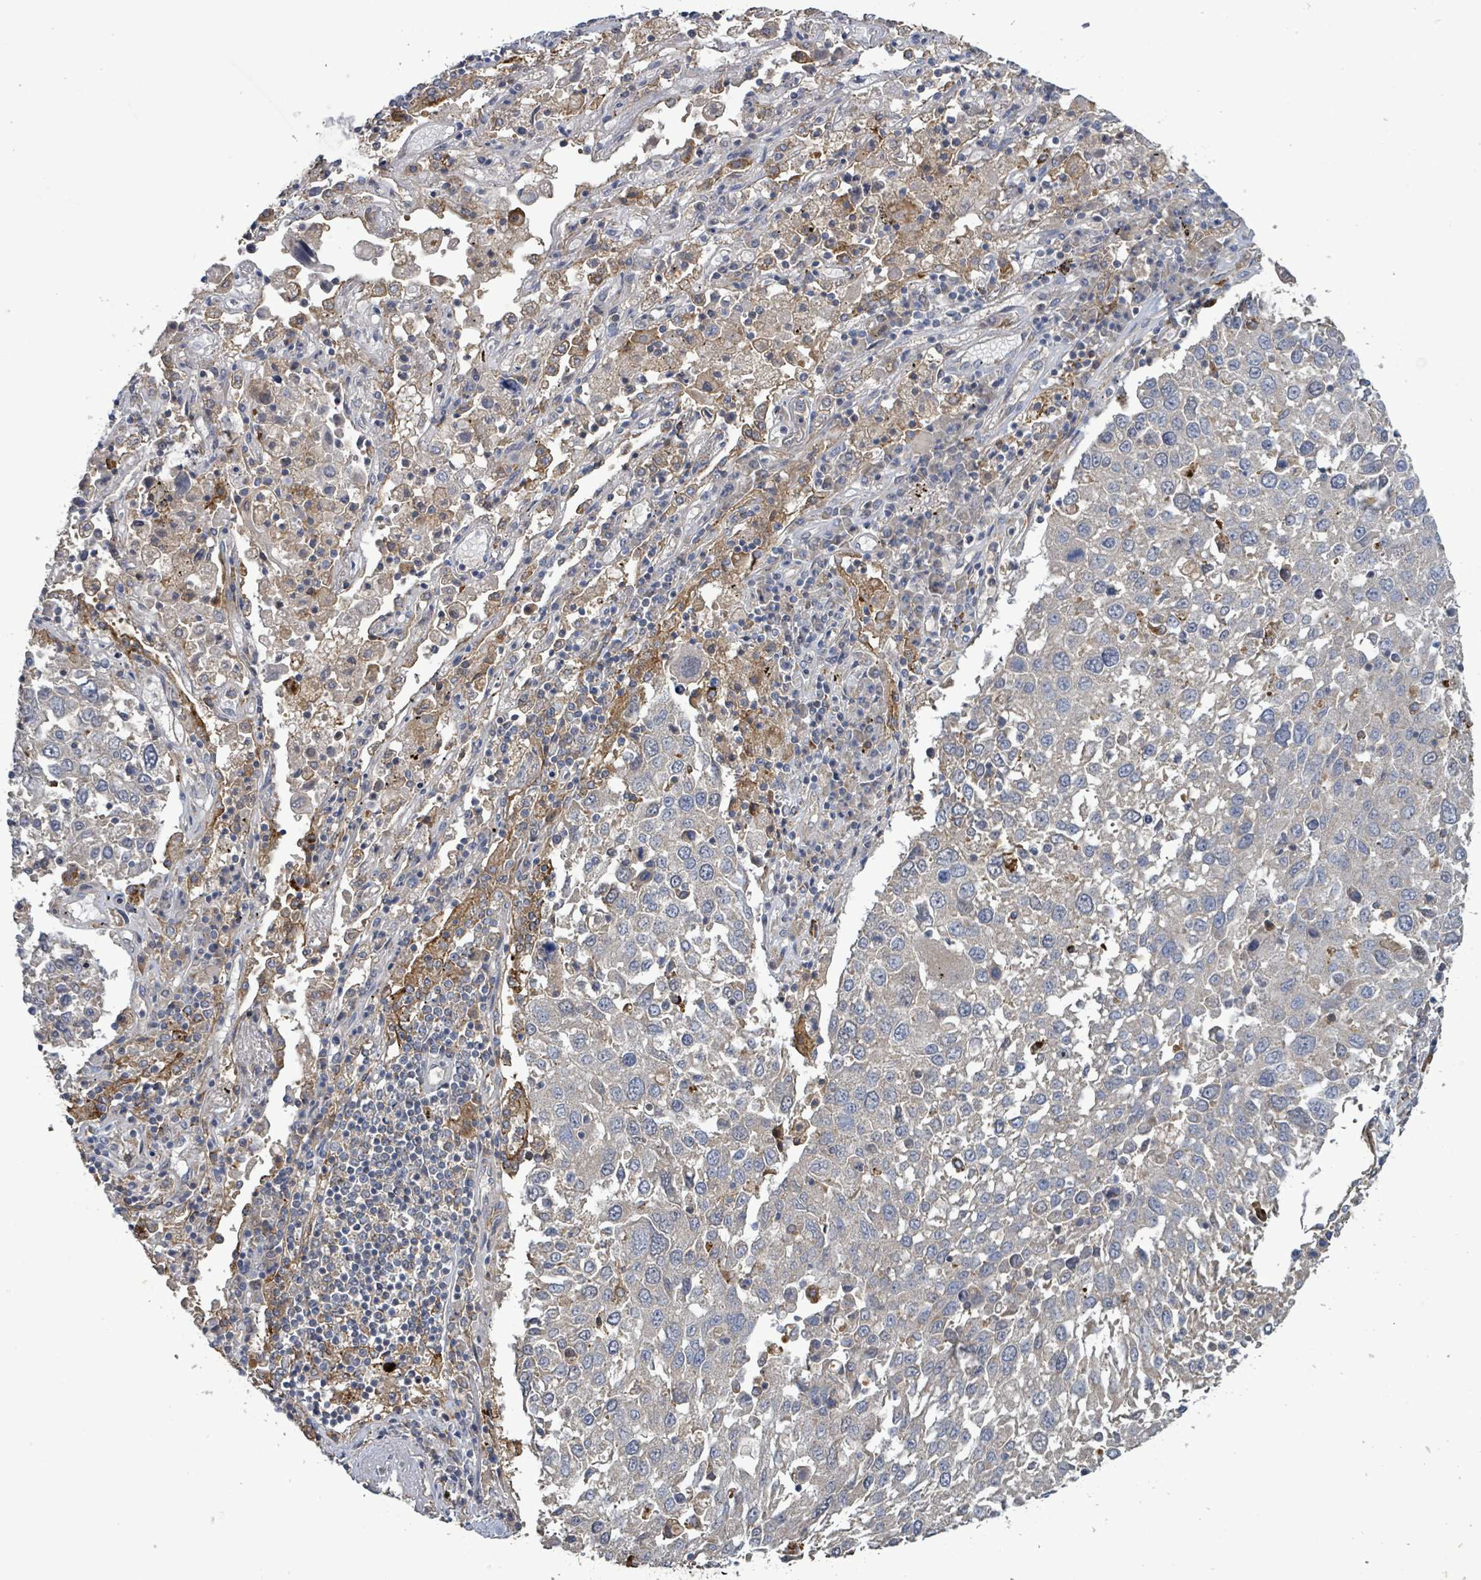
{"staining": {"intensity": "negative", "quantity": "none", "location": "none"}, "tissue": "lung cancer", "cell_type": "Tumor cells", "image_type": "cancer", "snomed": [{"axis": "morphology", "description": "Squamous cell carcinoma, NOS"}, {"axis": "topography", "description": "Lung"}], "caption": "Protein analysis of lung squamous cell carcinoma demonstrates no significant staining in tumor cells.", "gene": "PLAAT1", "patient": {"sex": "male", "age": 65}}